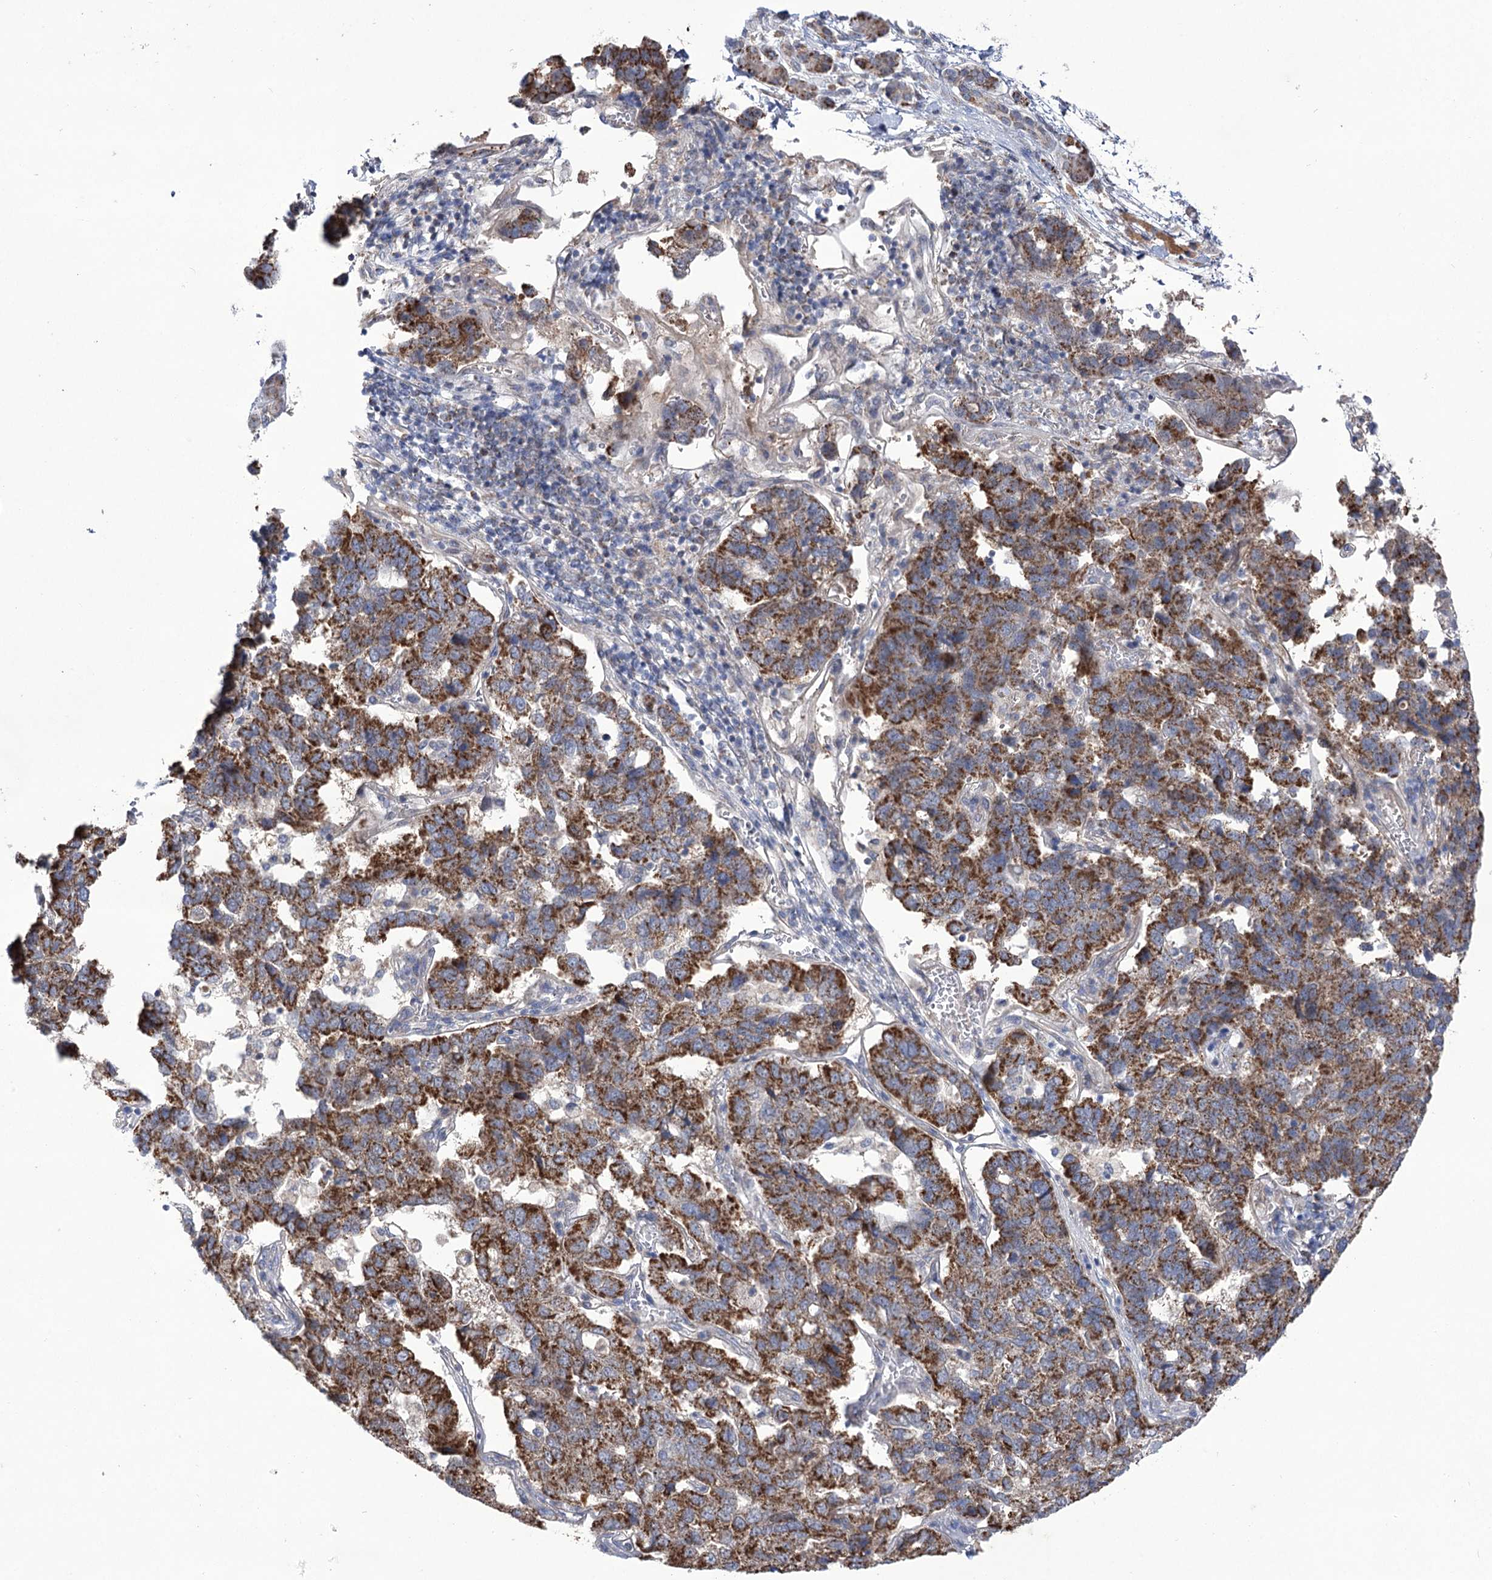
{"staining": {"intensity": "strong", "quantity": "25%-75%", "location": "cytoplasmic/membranous"}, "tissue": "pancreatic cancer", "cell_type": "Tumor cells", "image_type": "cancer", "snomed": [{"axis": "morphology", "description": "Adenocarcinoma, NOS"}, {"axis": "topography", "description": "Pancreas"}], "caption": "Human pancreatic adenocarcinoma stained for a protein (brown) exhibits strong cytoplasmic/membranous positive staining in approximately 25%-75% of tumor cells.", "gene": "ECHDC3", "patient": {"sex": "female", "age": 61}}